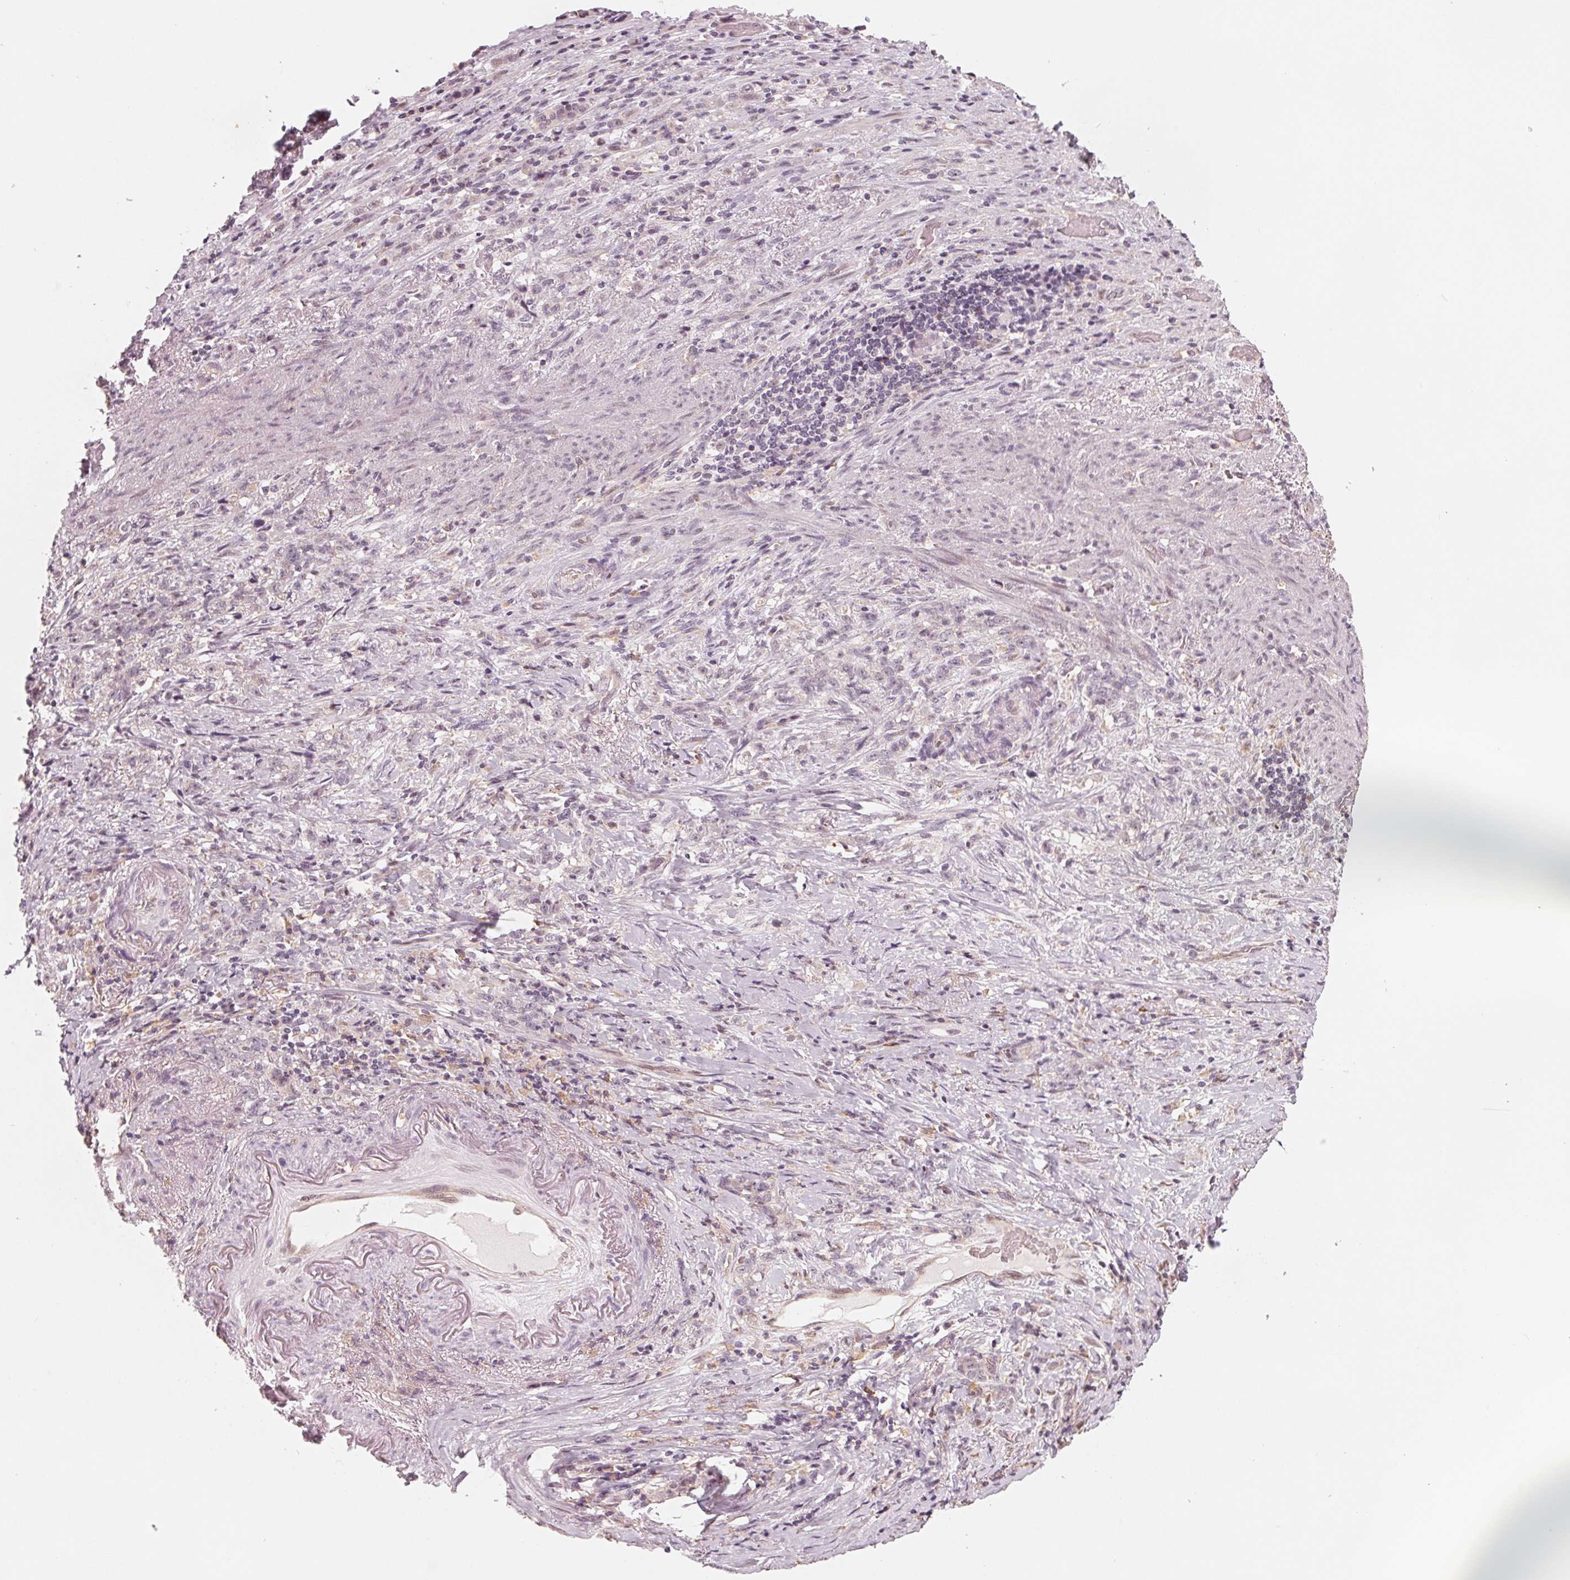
{"staining": {"intensity": "negative", "quantity": "none", "location": "none"}, "tissue": "stomach cancer", "cell_type": "Tumor cells", "image_type": "cancer", "snomed": [{"axis": "morphology", "description": "Adenocarcinoma, NOS"}, {"axis": "topography", "description": "Stomach, lower"}], "caption": "IHC image of stomach adenocarcinoma stained for a protein (brown), which shows no staining in tumor cells. (DAB immunohistochemistry (IHC) visualized using brightfield microscopy, high magnification).", "gene": "IL9R", "patient": {"sex": "male", "age": 88}}